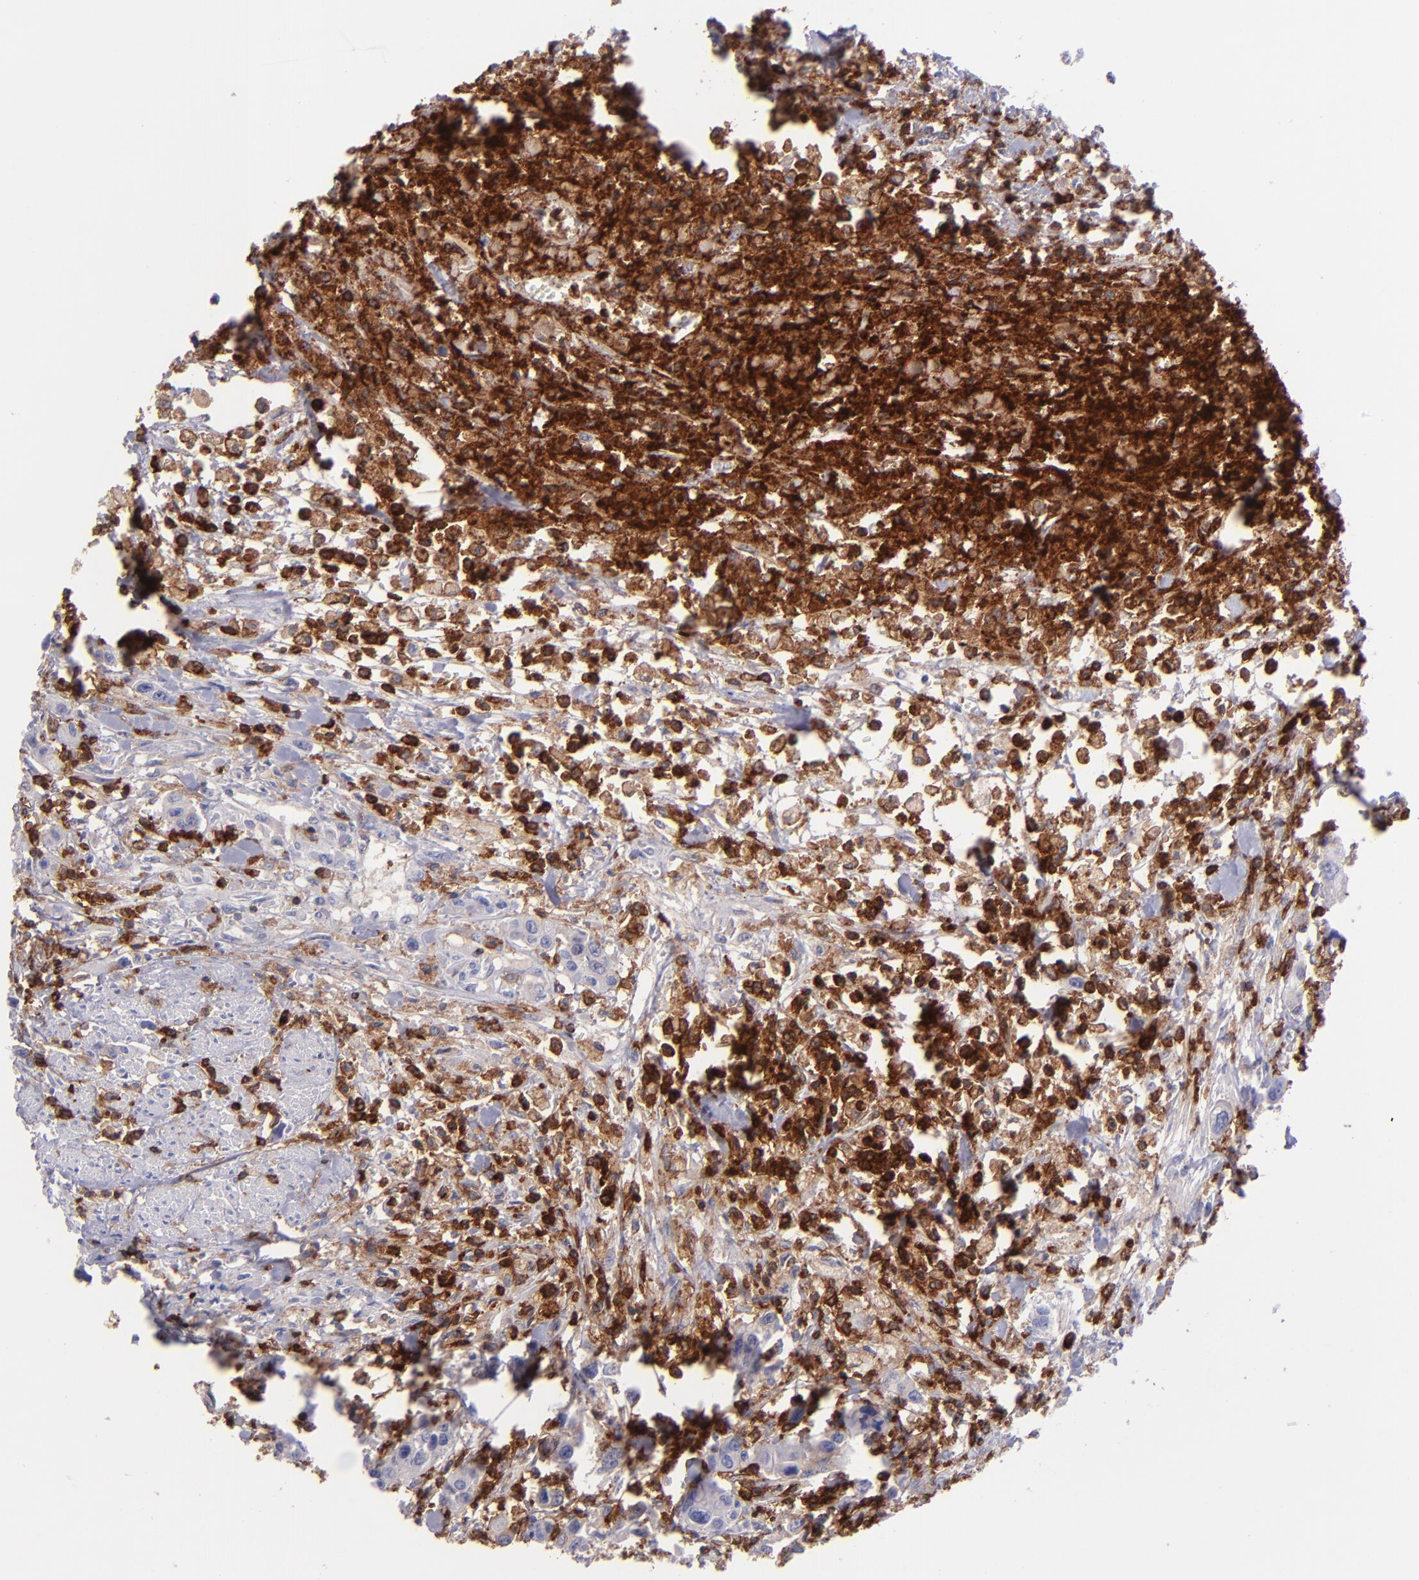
{"staining": {"intensity": "weak", "quantity": "<25%", "location": "cytoplasmic/membranous"}, "tissue": "urothelial cancer", "cell_type": "Tumor cells", "image_type": "cancer", "snomed": [{"axis": "morphology", "description": "Urothelial carcinoma, High grade"}, {"axis": "topography", "description": "Urinary bladder"}], "caption": "A histopathology image of high-grade urothelial carcinoma stained for a protein displays no brown staining in tumor cells.", "gene": "ICAM3", "patient": {"sex": "male", "age": 86}}